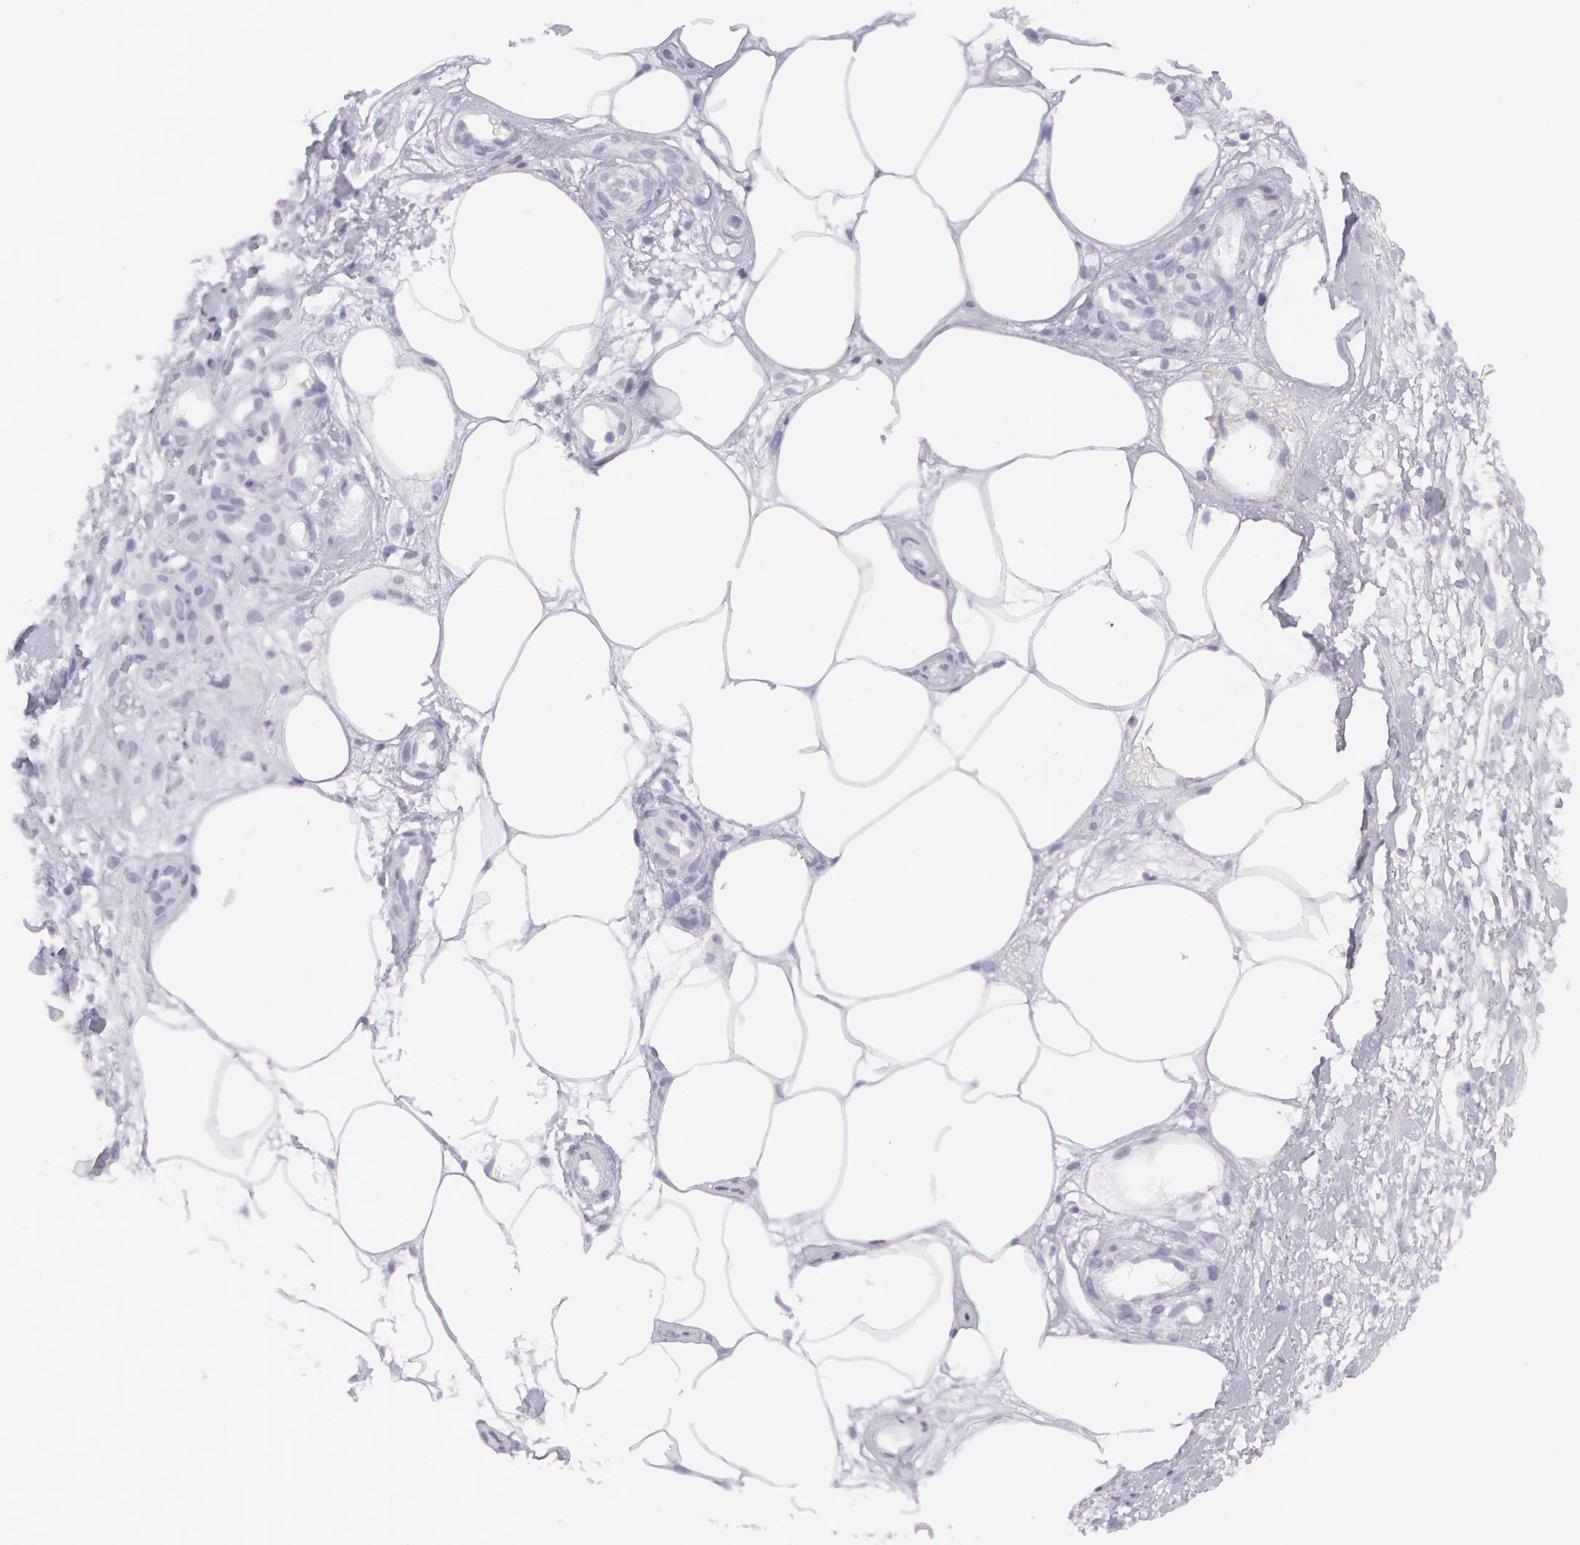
{"staining": {"intensity": "negative", "quantity": "none", "location": "none"}, "tissue": "melanoma", "cell_type": "Tumor cells", "image_type": "cancer", "snomed": [{"axis": "morphology", "description": "Malignant melanoma, NOS"}, {"axis": "topography", "description": "Skin"}], "caption": "Malignant melanoma stained for a protein using immunohistochemistry exhibits no staining tumor cells.", "gene": "AMACR", "patient": {"sex": "female", "age": 85}}